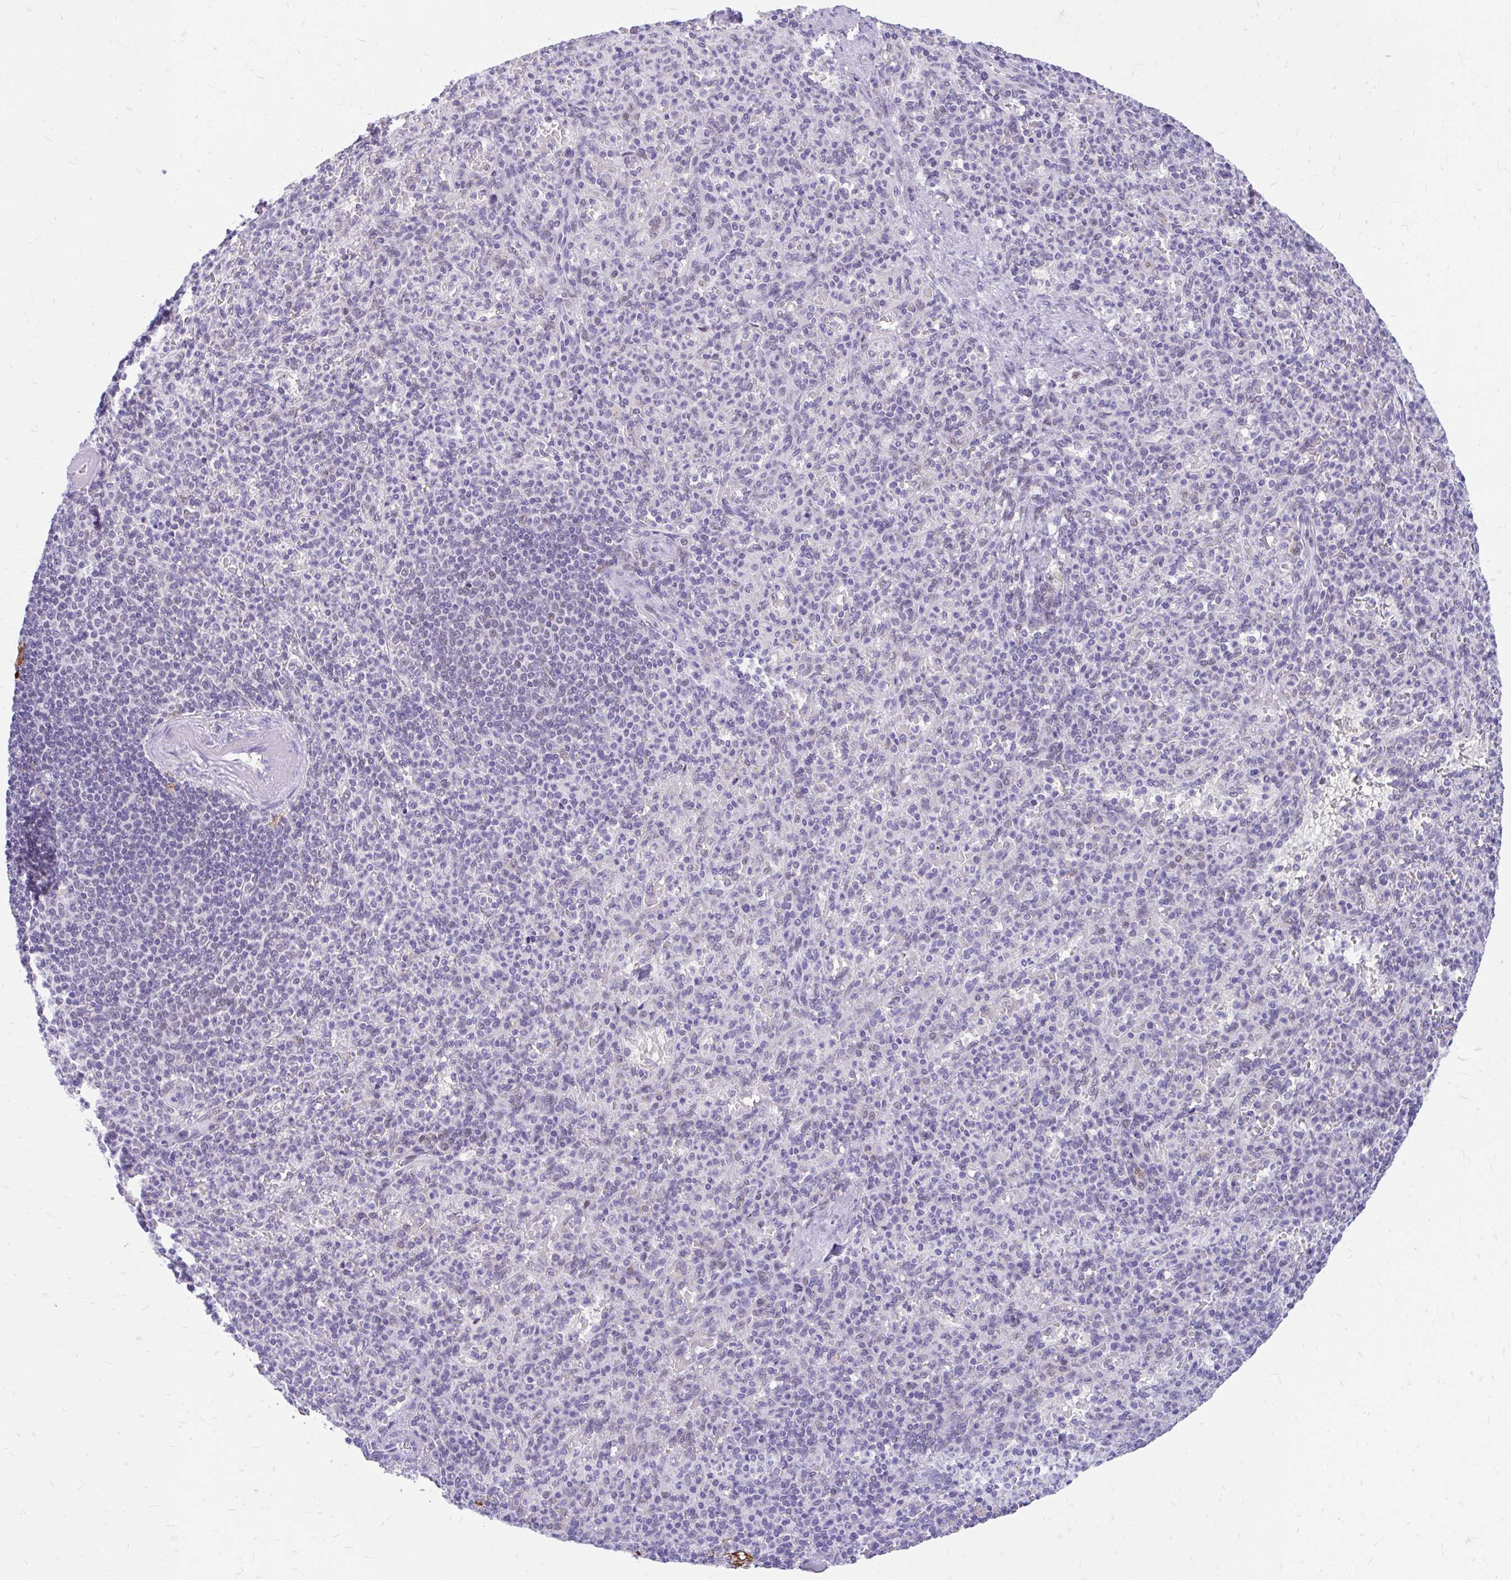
{"staining": {"intensity": "negative", "quantity": "none", "location": "none"}, "tissue": "spleen", "cell_type": "Cells in red pulp", "image_type": "normal", "snomed": [{"axis": "morphology", "description": "Normal tissue, NOS"}, {"axis": "topography", "description": "Spleen"}], "caption": "Immunohistochemistry photomicrograph of unremarkable spleen stained for a protein (brown), which reveals no staining in cells in red pulp.", "gene": "GLB1L2", "patient": {"sex": "female", "age": 74}}